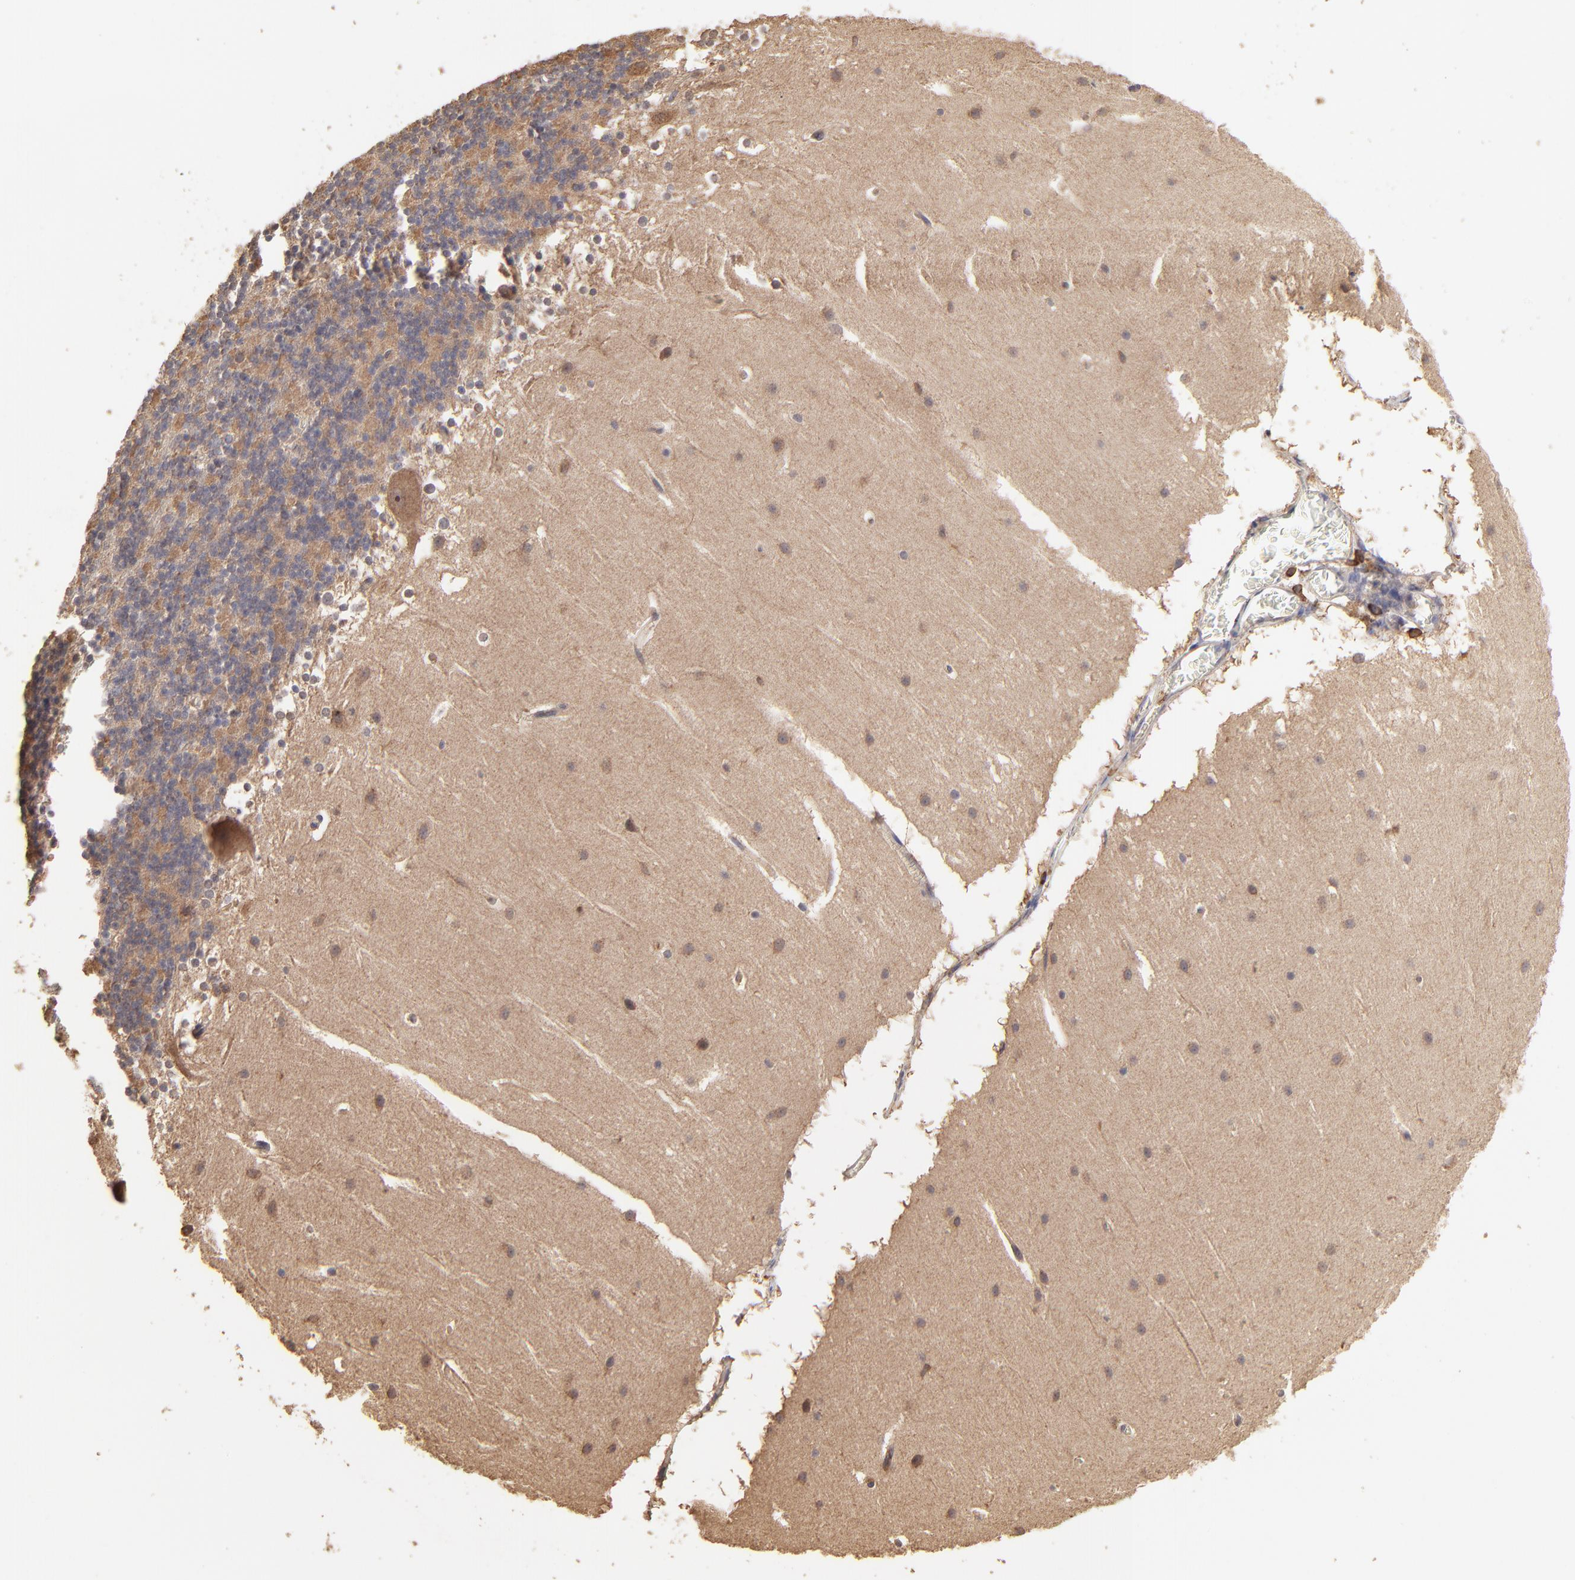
{"staining": {"intensity": "negative", "quantity": "none", "location": "none"}, "tissue": "cerebellum", "cell_type": "Cells in granular layer", "image_type": "normal", "snomed": [{"axis": "morphology", "description": "Normal tissue, NOS"}, {"axis": "topography", "description": "Cerebellum"}], "caption": "This histopathology image is of unremarkable cerebellum stained with immunohistochemistry (IHC) to label a protein in brown with the nuclei are counter-stained blue. There is no expression in cells in granular layer. (DAB (3,3'-diaminobenzidine) immunohistochemistry (IHC) with hematoxylin counter stain).", "gene": "STON2", "patient": {"sex": "female", "age": 19}}